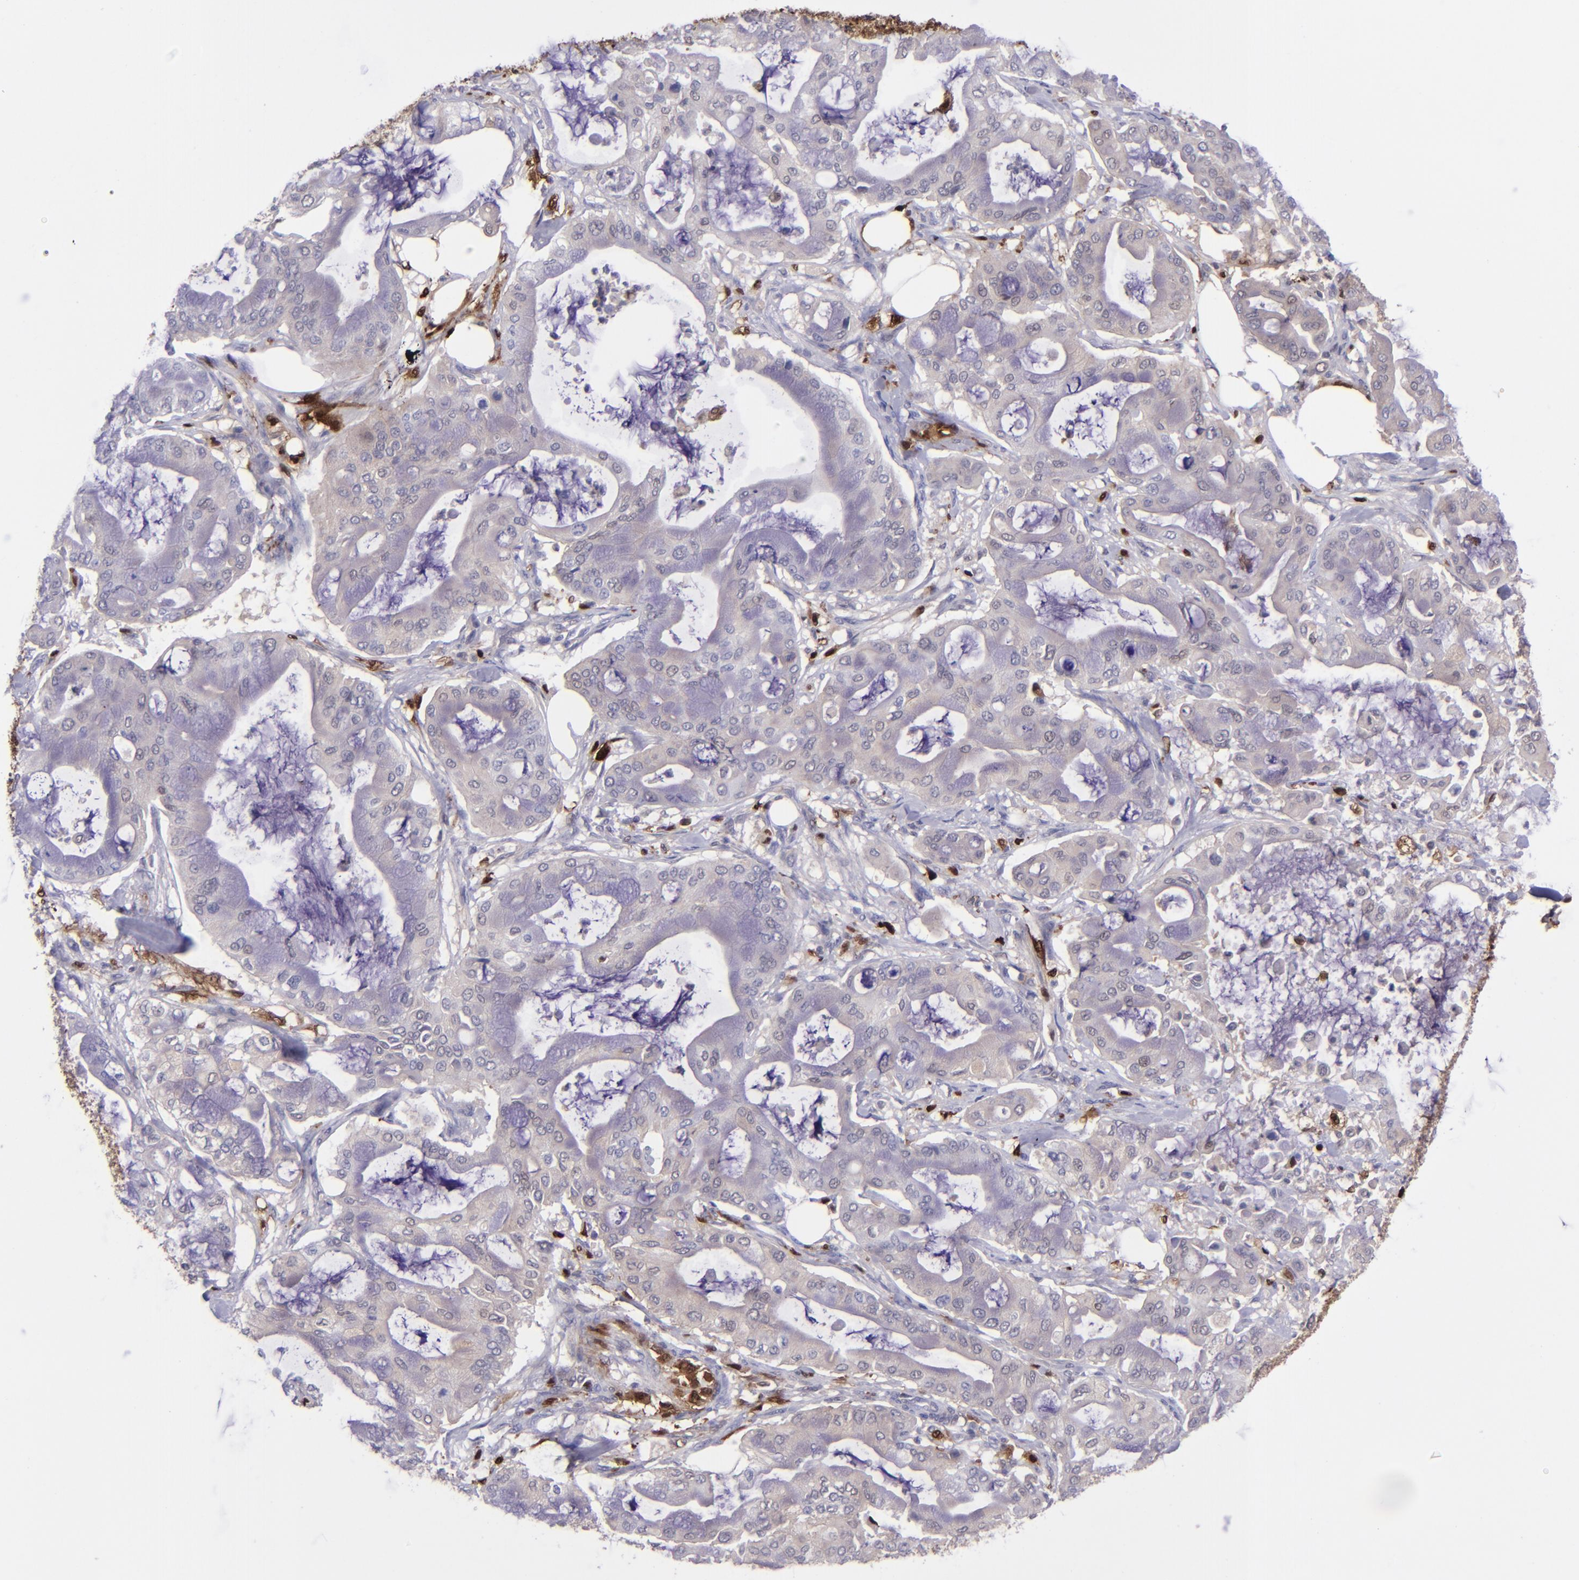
{"staining": {"intensity": "weak", "quantity": "<25%", "location": "cytoplasmic/membranous"}, "tissue": "pancreatic cancer", "cell_type": "Tumor cells", "image_type": "cancer", "snomed": [{"axis": "morphology", "description": "Adenocarcinoma, NOS"}, {"axis": "morphology", "description": "Adenocarcinoma, metastatic, NOS"}, {"axis": "topography", "description": "Lymph node"}, {"axis": "topography", "description": "Pancreas"}, {"axis": "topography", "description": "Duodenum"}], "caption": "Immunohistochemistry (IHC) histopathology image of pancreatic cancer (adenocarcinoma) stained for a protein (brown), which reveals no positivity in tumor cells.", "gene": "TYMP", "patient": {"sex": "female", "age": 64}}